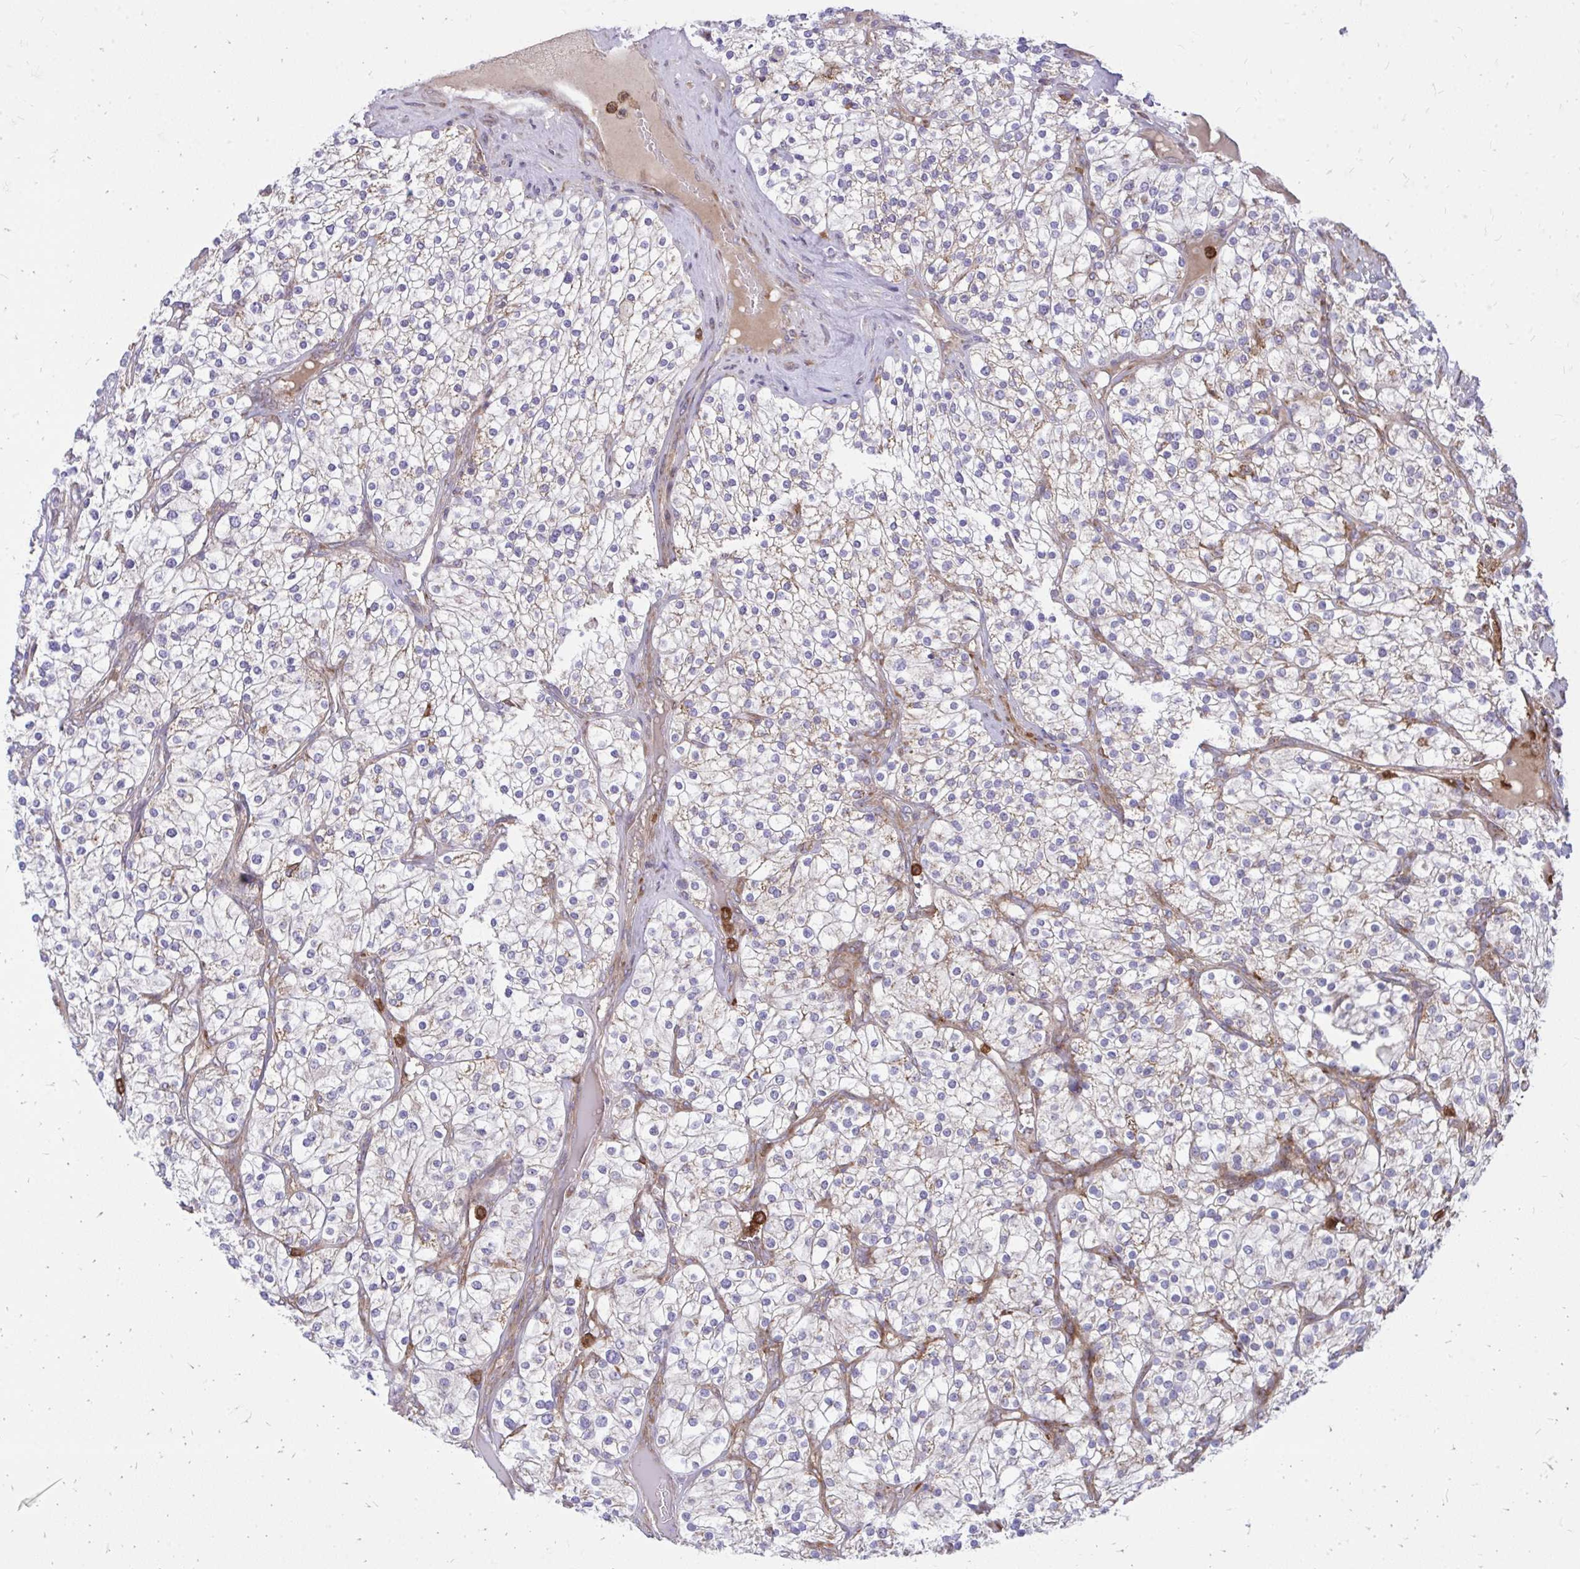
{"staining": {"intensity": "negative", "quantity": "none", "location": "none"}, "tissue": "renal cancer", "cell_type": "Tumor cells", "image_type": "cancer", "snomed": [{"axis": "morphology", "description": "Adenocarcinoma, NOS"}, {"axis": "topography", "description": "Kidney"}], "caption": "Immunohistochemical staining of adenocarcinoma (renal) displays no significant staining in tumor cells.", "gene": "ASAP1", "patient": {"sex": "male", "age": 80}}